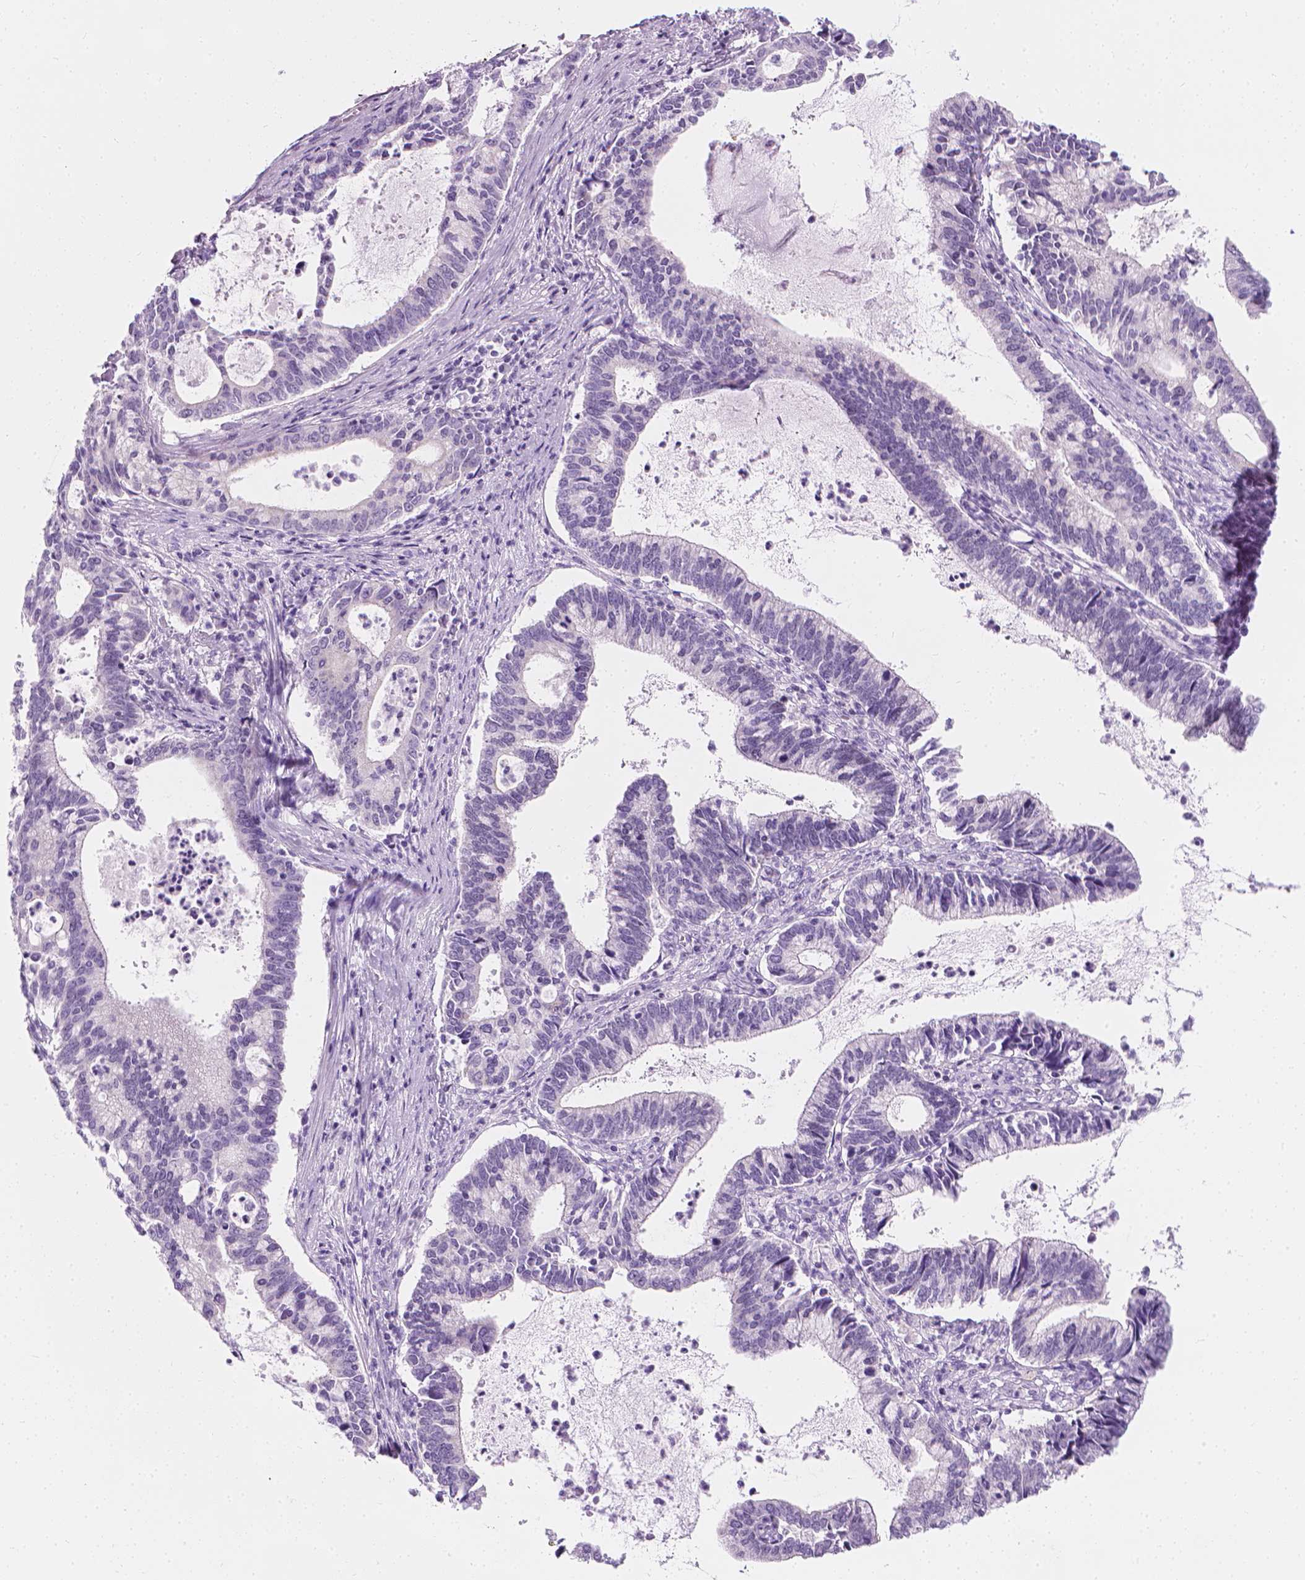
{"staining": {"intensity": "negative", "quantity": "none", "location": "none"}, "tissue": "cervical cancer", "cell_type": "Tumor cells", "image_type": "cancer", "snomed": [{"axis": "morphology", "description": "Adenocarcinoma, NOS"}, {"axis": "topography", "description": "Cervix"}], "caption": "Immunohistochemistry (IHC) image of cervical cancer stained for a protein (brown), which shows no staining in tumor cells.", "gene": "NOL7", "patient": {"sex": "female", "age": 42}}